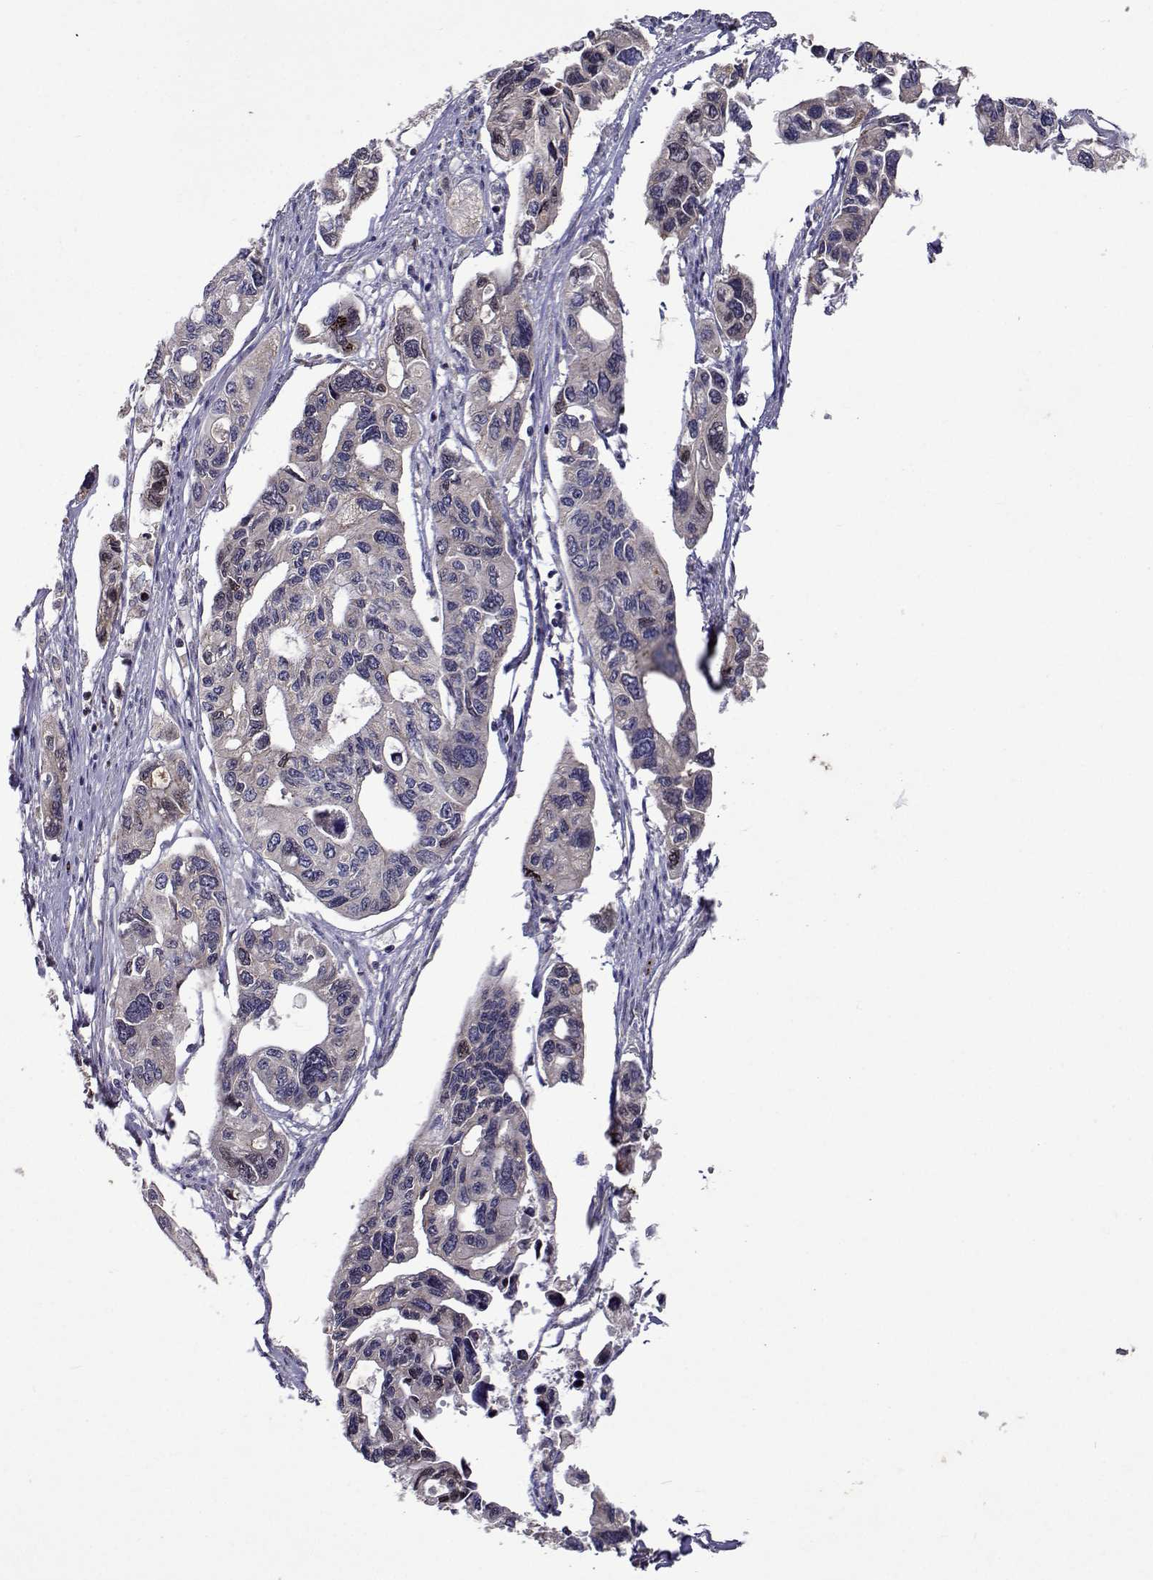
{"staining": {"intensity": "negative", "quantity": "none", "location": "none"}, "tissue": "pancreatic cancer", "cell_type": "Tumor cells", "image_type": "cancer", "snomed": [{"axis": "morphology", "description": "Adenocarcinoma, NOS"}, {"axis": "topography", "description": "Pancreas"}], "caption": "This photomicrograph is of pancreatic cancer stained with IHC to label a protein in brown with the nuclei are counter-stained blue. There is no expression in tumor cells. Nuclei are stained in blue.", "gene": "TARBP2", "patient": {"sex": "female", "age": 76}}